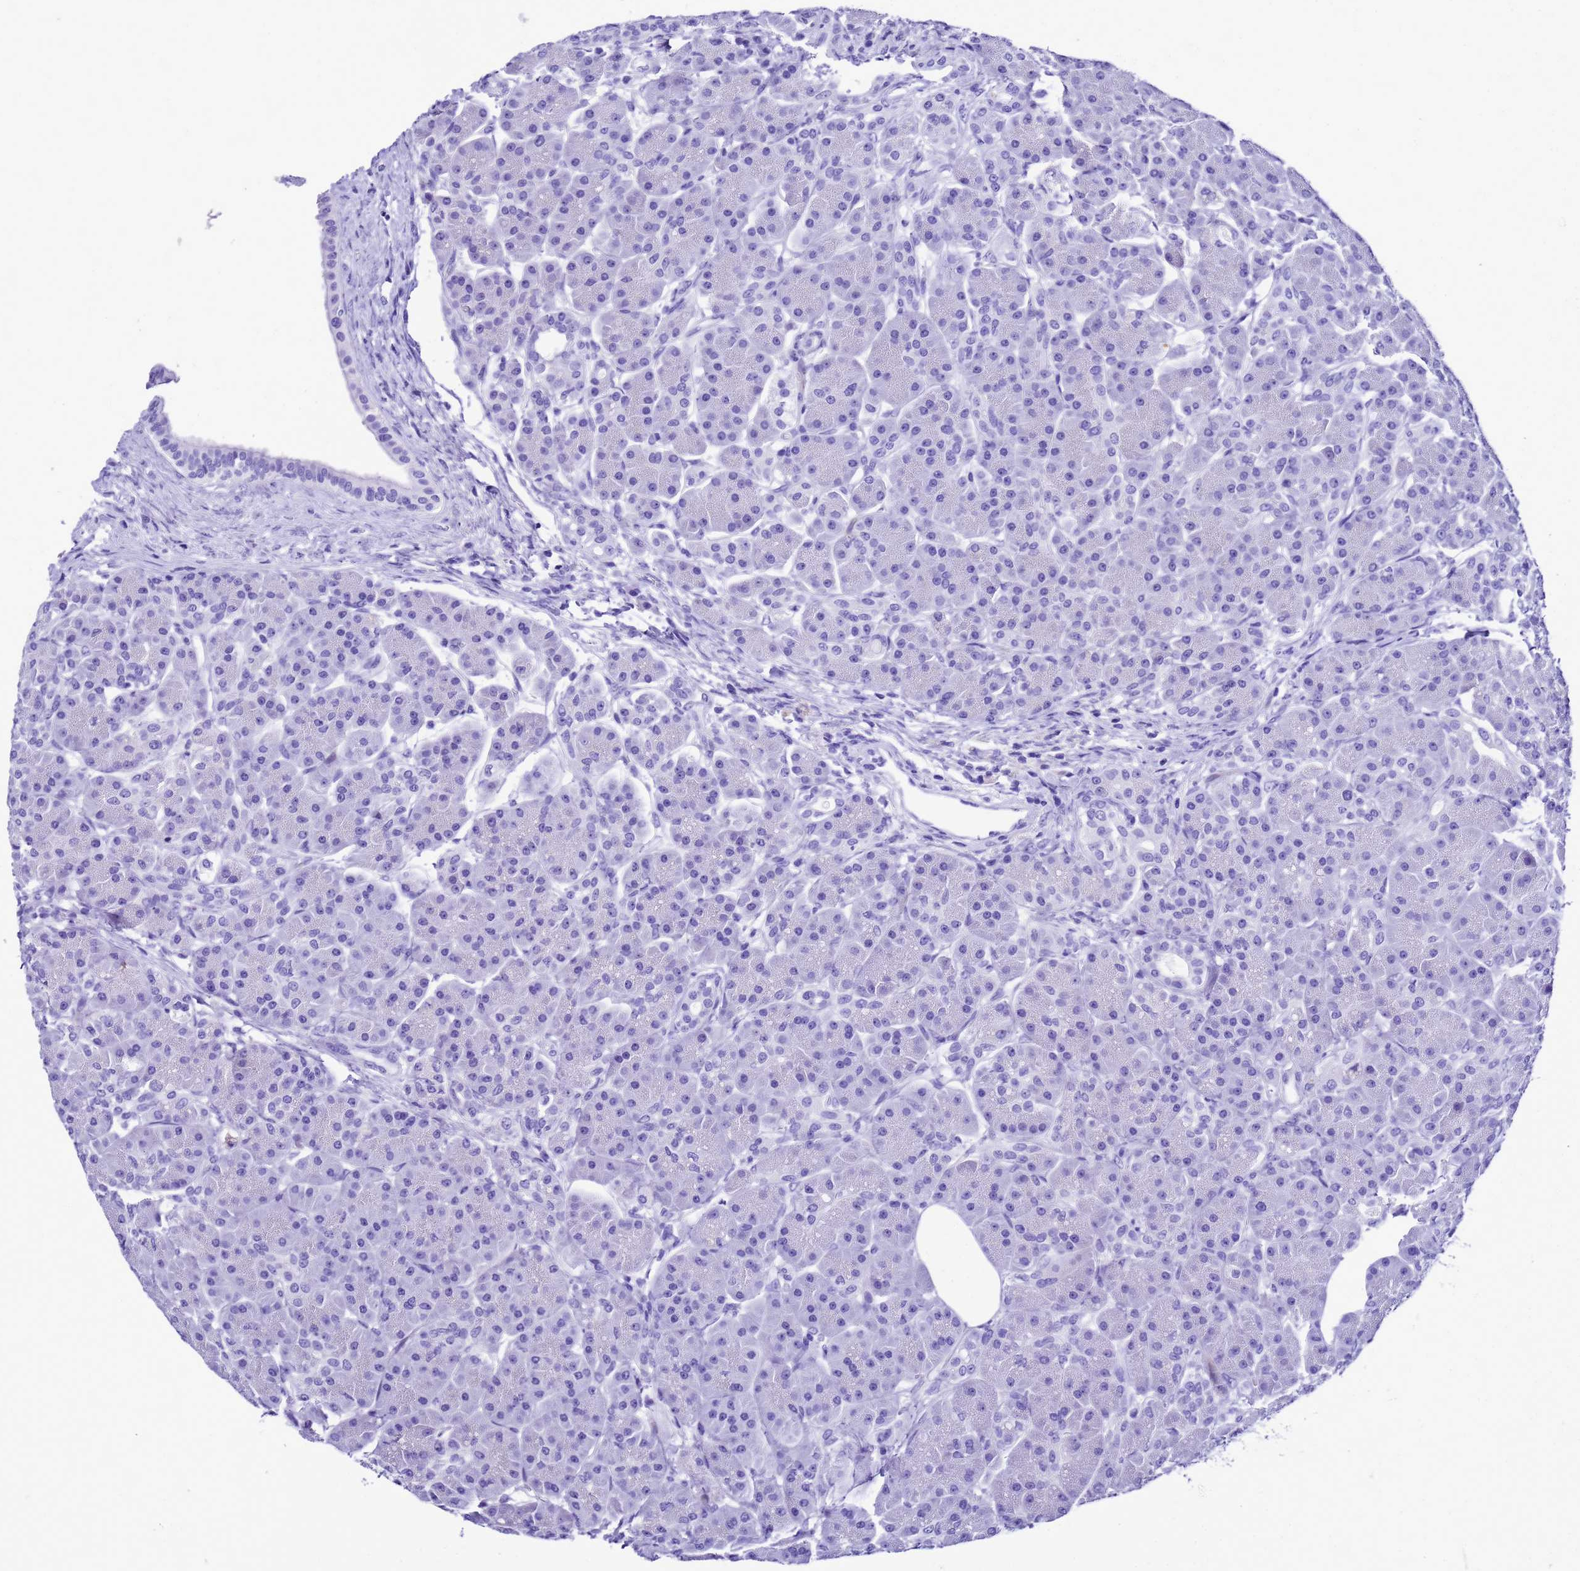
{"staining": {"intensity": "negative", "quantity": "none", "location": "none"}, "tissue": "pancreas", "cell_type": "Exocrine glandular cells", "image_type": "normal", "snomed": [{"axis": "morphology", "description": "Normal tissue, NOS"}, {"axis": "topography", "description": "Pancreas"}], "caption": "A photomicrograph of pancreas stained for a protein shows no brown staining in exocrine glandular cells. (Stains: DAB IHC with hematoxylin counter stain, Microscopy: brightfield microscopy at high magnification).", "gene": "UGT2A1", "patient": {"sex": "male", "age": 63}}